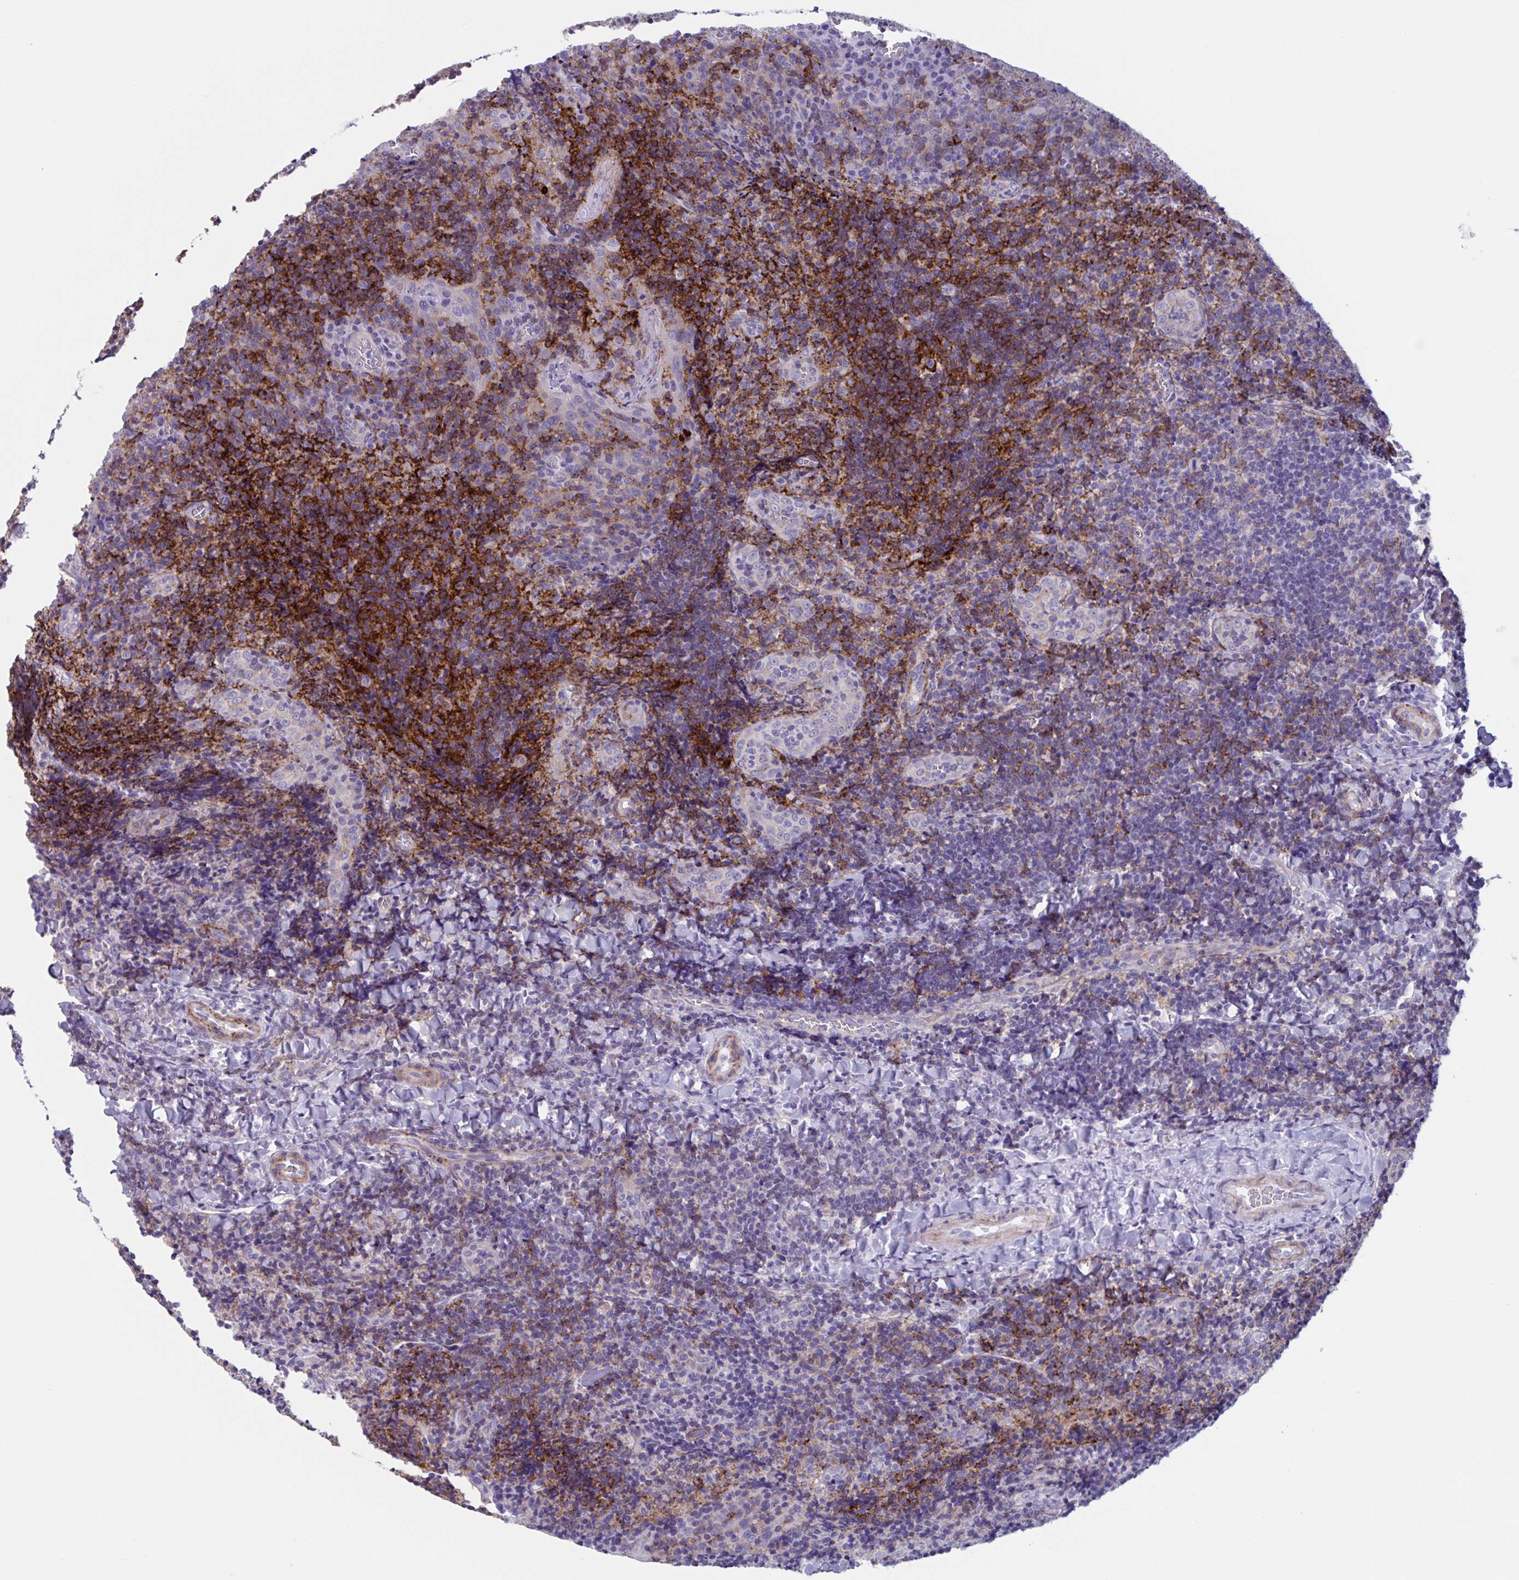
{"staining": {"intensity": "strong", "quantity": ">75%", "location": "cytoplasmic/membranous"}, "tissue": "tonsil", "cell_type": "Germinal center cells", "image_type": "normal", "snomed": [{"axis": "morphology", "description": "Normal tissue, NOS"}, {"axis": "topography", "description": "Tonsil"}], "caption": "DAB immunohistochemical staining of unremarkable tonsil demonstrates strong cytoplasmic/membranous protein expression in approximately >75% of germinal center cells.", "gene": "LPIN3", "patient": {"sex": "male", "age": 17}}